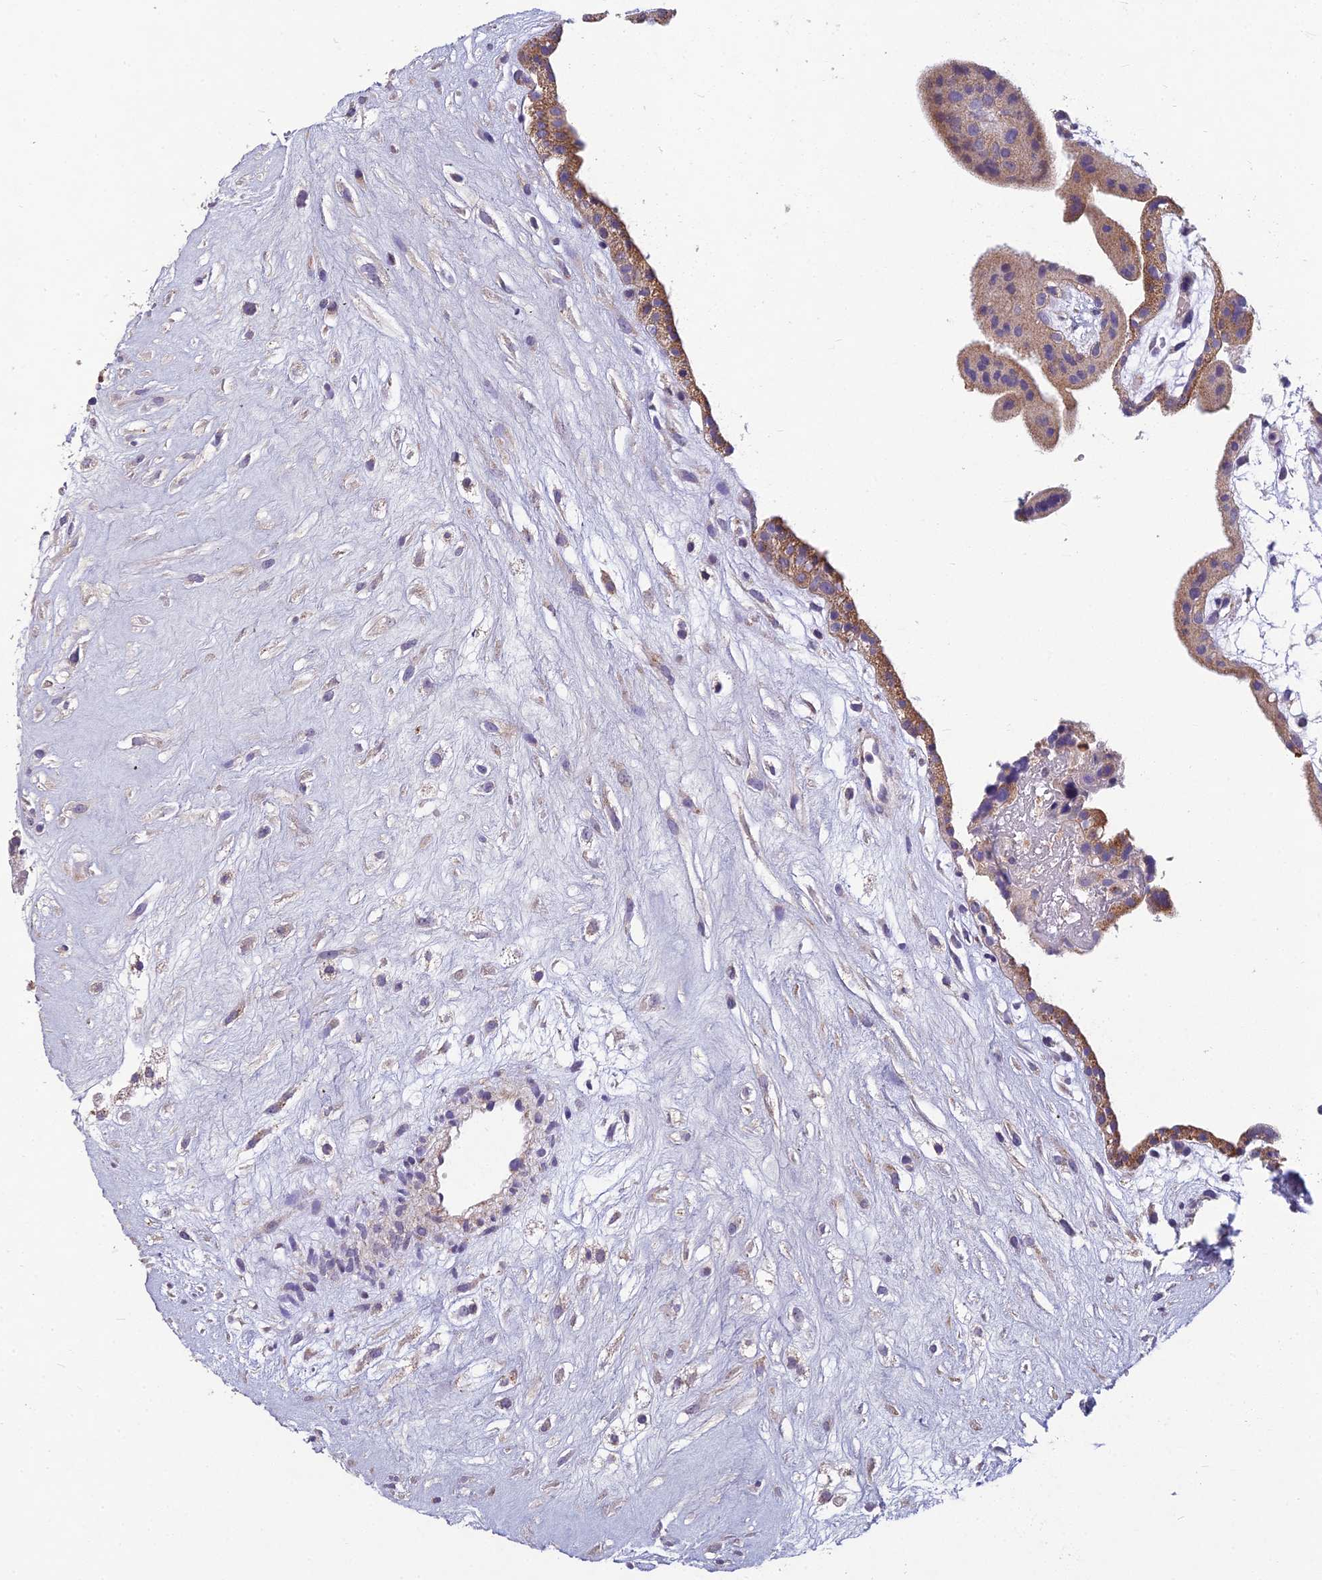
{"staining": {"intensity": "moderate", "quantity": ">75%", "location": "cytoplasmic/membranous"}, "tissue": "placenta", "cell_type": "Decidual cells", "image_type": "normal", "snomed": [{"axis": "morphology", "description": "Normal tissue, NOS"}, {"axis": "topography", "description": "Placenta"}], "caption": "Immunohistochemistry of normal placenta demonstrates medium levels of moderate cytoplasmic/membranous positivity in about >75% of decidual cells. (DAB IHC, brown staining for protein, blue staining for nuclei).", "gene": "ENSG00000188897", "patient": {"sex": "female", "age": 18}}